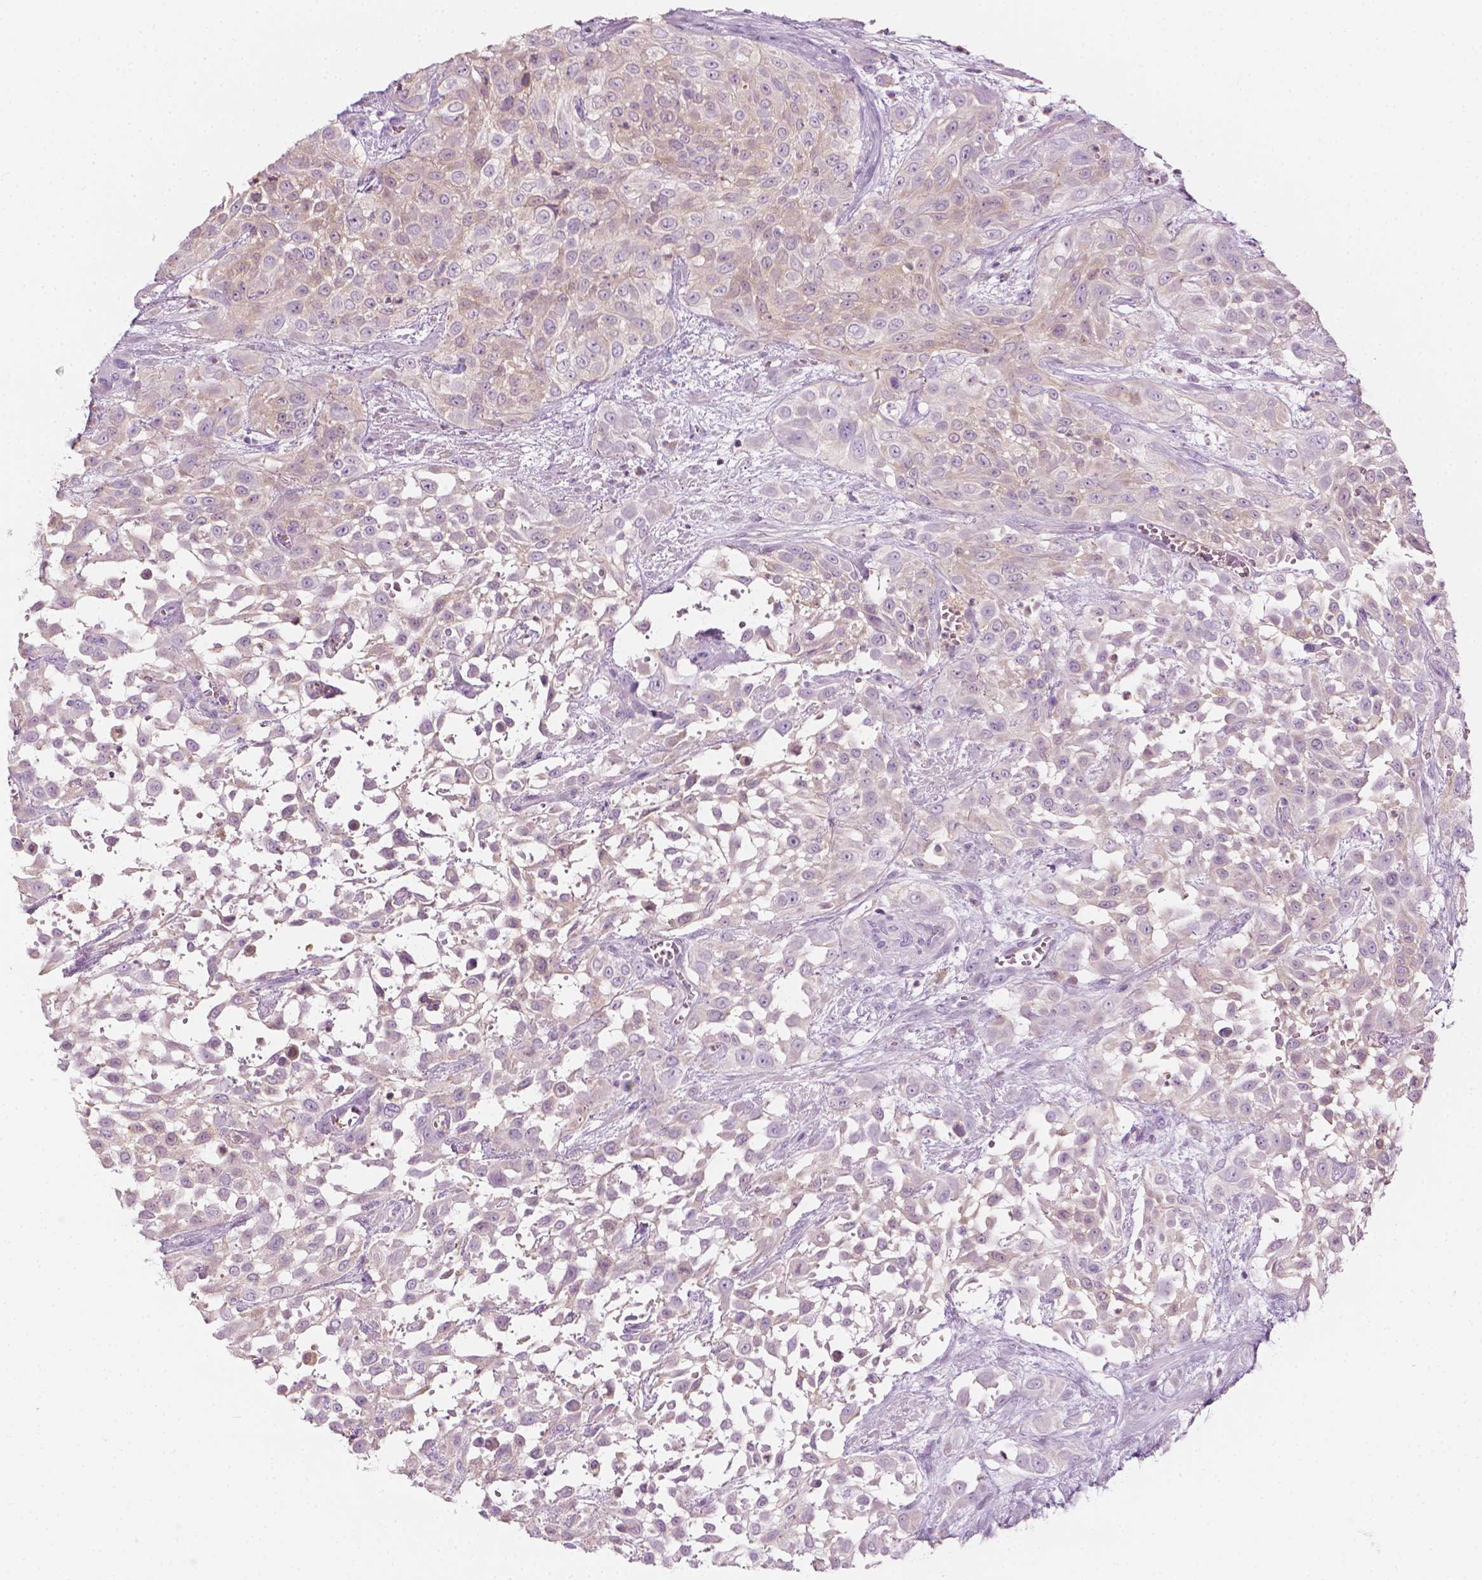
{"staining": {"intensity": "negative", "quantity": "none", "location": "none"}, "tissue": "urothelial cancer", "cell_type": "Tumor cells", "image_type": "cancer", "snomed": [{"axis": "morphology", "description": "Urothelial carcinoma, High grade"}, {"axis": "topography", "description": "Urinary bladder"}], "caption": "The micrograph reveals no significant positivity in tumor cells of urothelial cancer. Brightfield microscopy of immunohistochemistry stained with DAB (brown) and hematoxylin (blue), captured at high magnification.", "gene": "SHMT1", "patient": {"sex": "male", "age": 57}}